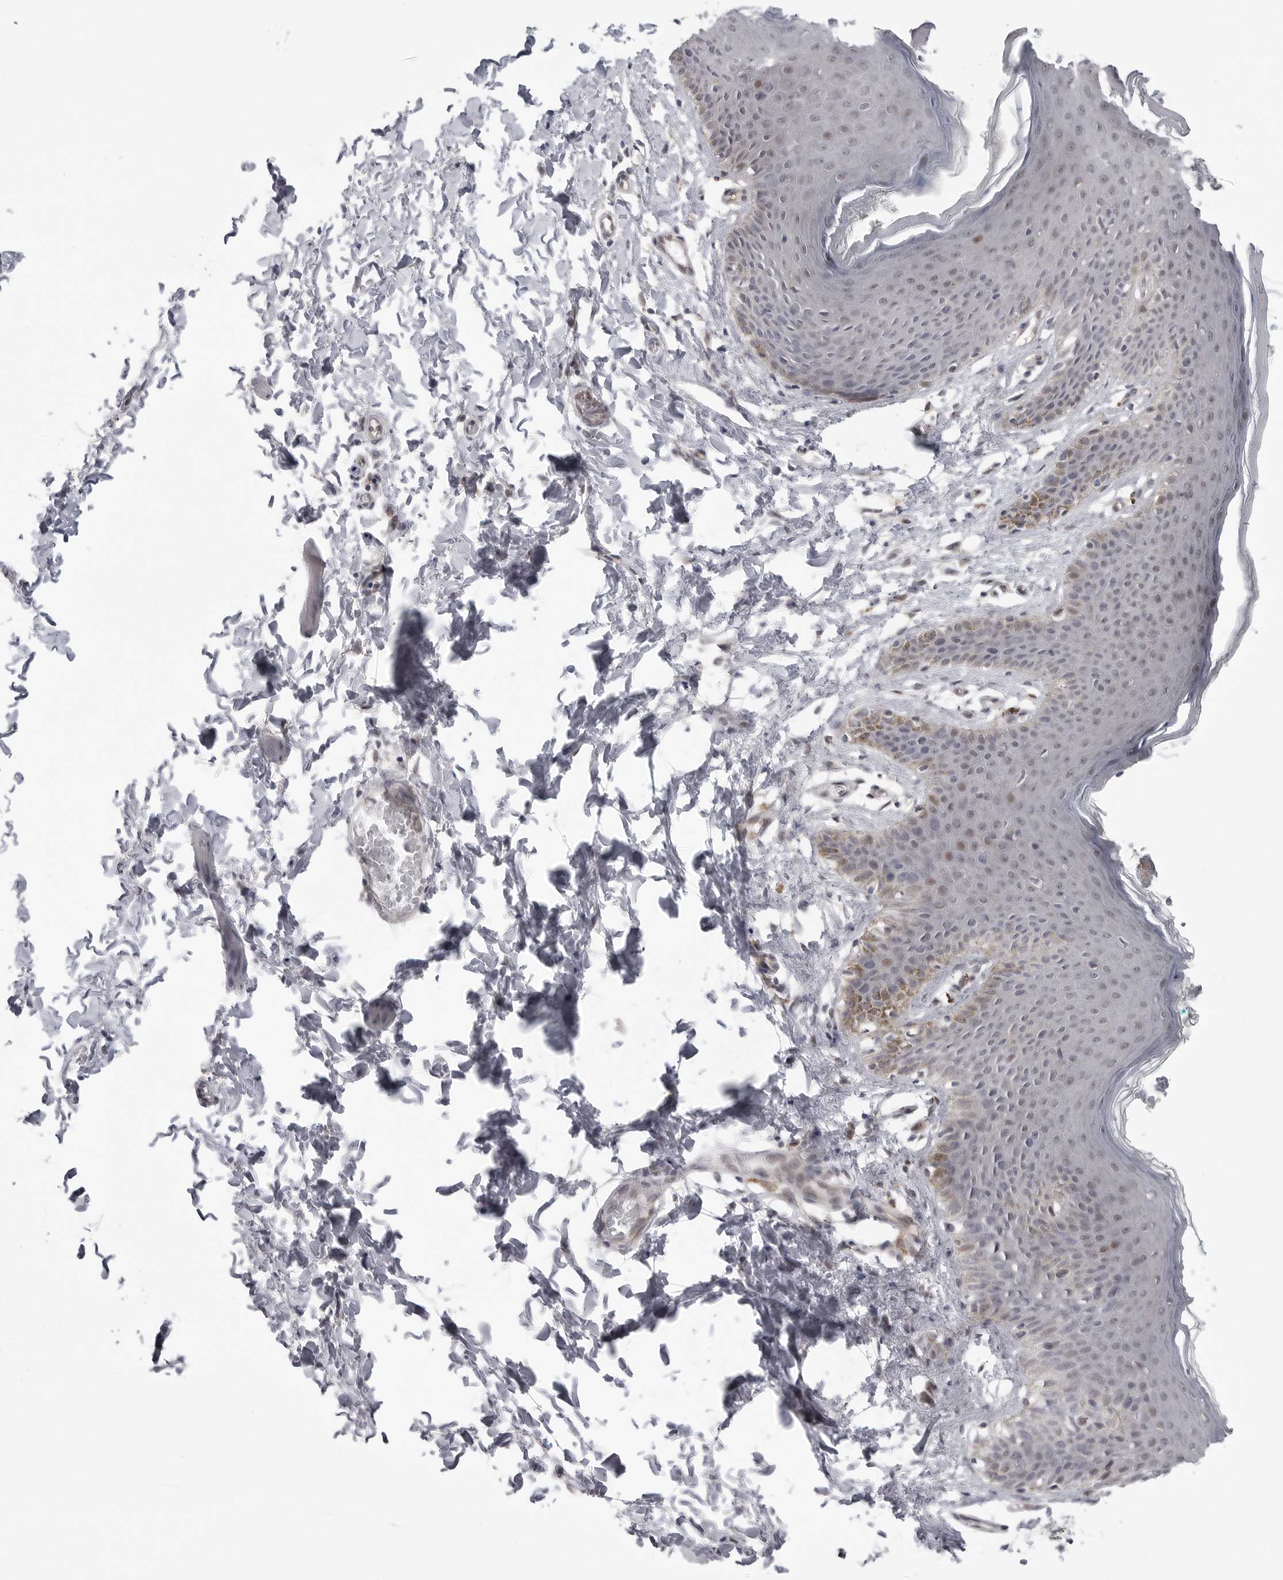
{"staining": {"intensity": "moderate", "quantity": "<25%", "location": "cytoplasmic/membranous,nuclear"}, "tissue": "skin", "cell_type": "Epidermal cells", "image_type": "normal", "snomed": [{"axis": "morphology", "description": "Normal tissue, NOS"}, {"axis": "topography", "description": "Vulva"}], "caption": "Epidermal cells show low levels of moderate cytoplasmic/membranous,nuclear expression in approximately <25% of cells in normal skin.", "gene": "PNPO", "patient": {"sex": "female", "age": 66}}